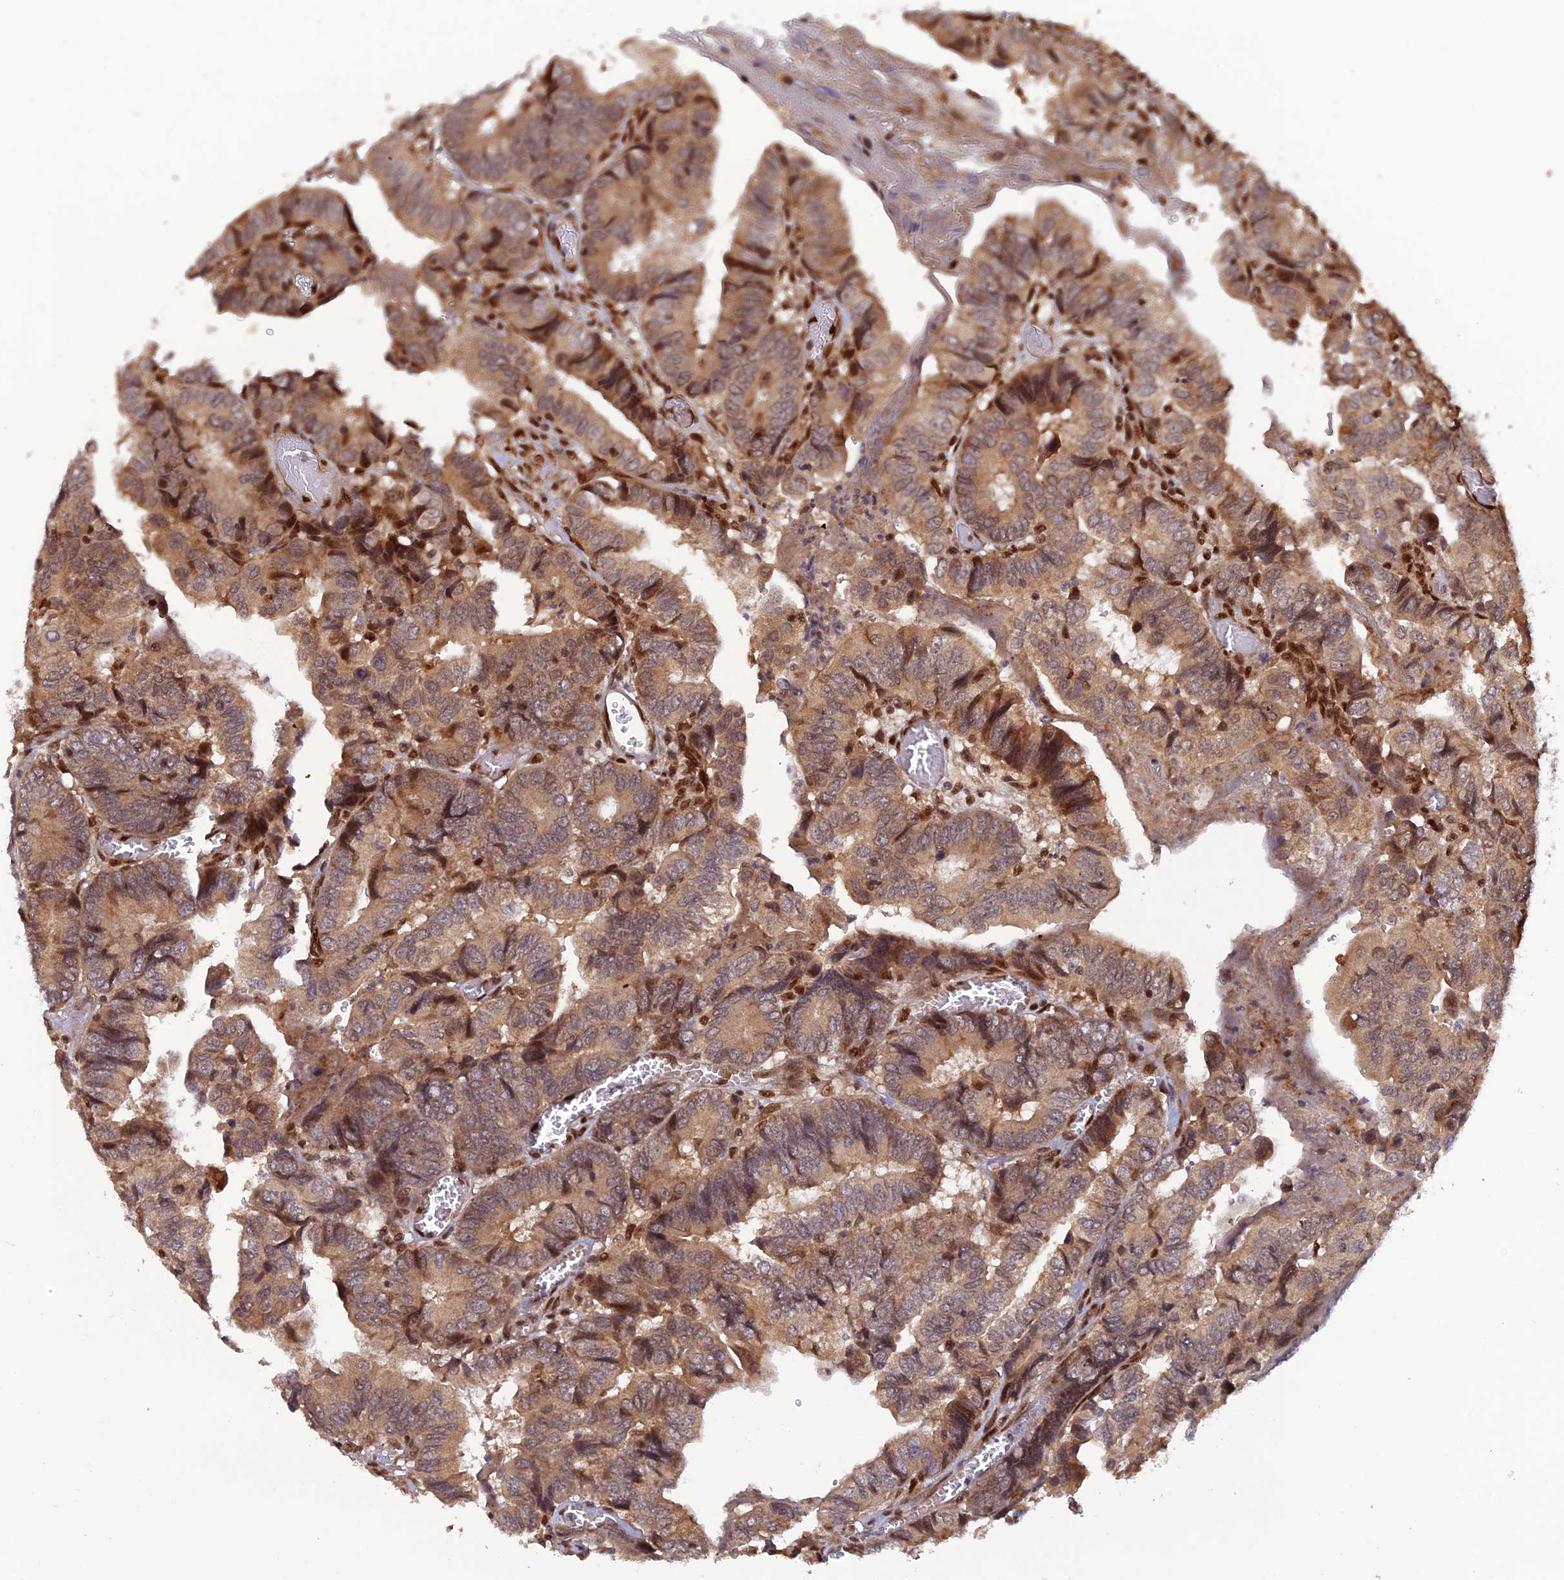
{"staining": {"intensity": "moderate", "quantity": ">75%", "location": "cytoplasmic/membranous,nuclear"}, "tissue": "colorectal cancer", "cell_type": "Tumor cells", "image_type": "cancer", "snomed": [{"axis": "morphology", "description": "Adenocarcinoma, NOS"}, {"axis": "topography", "description": "Colon"}], "caption": "Brown immunohistochemical staining in human colorectal cancer (adenocarcinoma) displays moderate cytoplasmic/membranous and nuclear staining in approximately >75% of tumor cells. (IHC, brightfield microscopy, high magnification).", "gene": "ZNF565", "patient": {"sex": "male", "age": 85}}